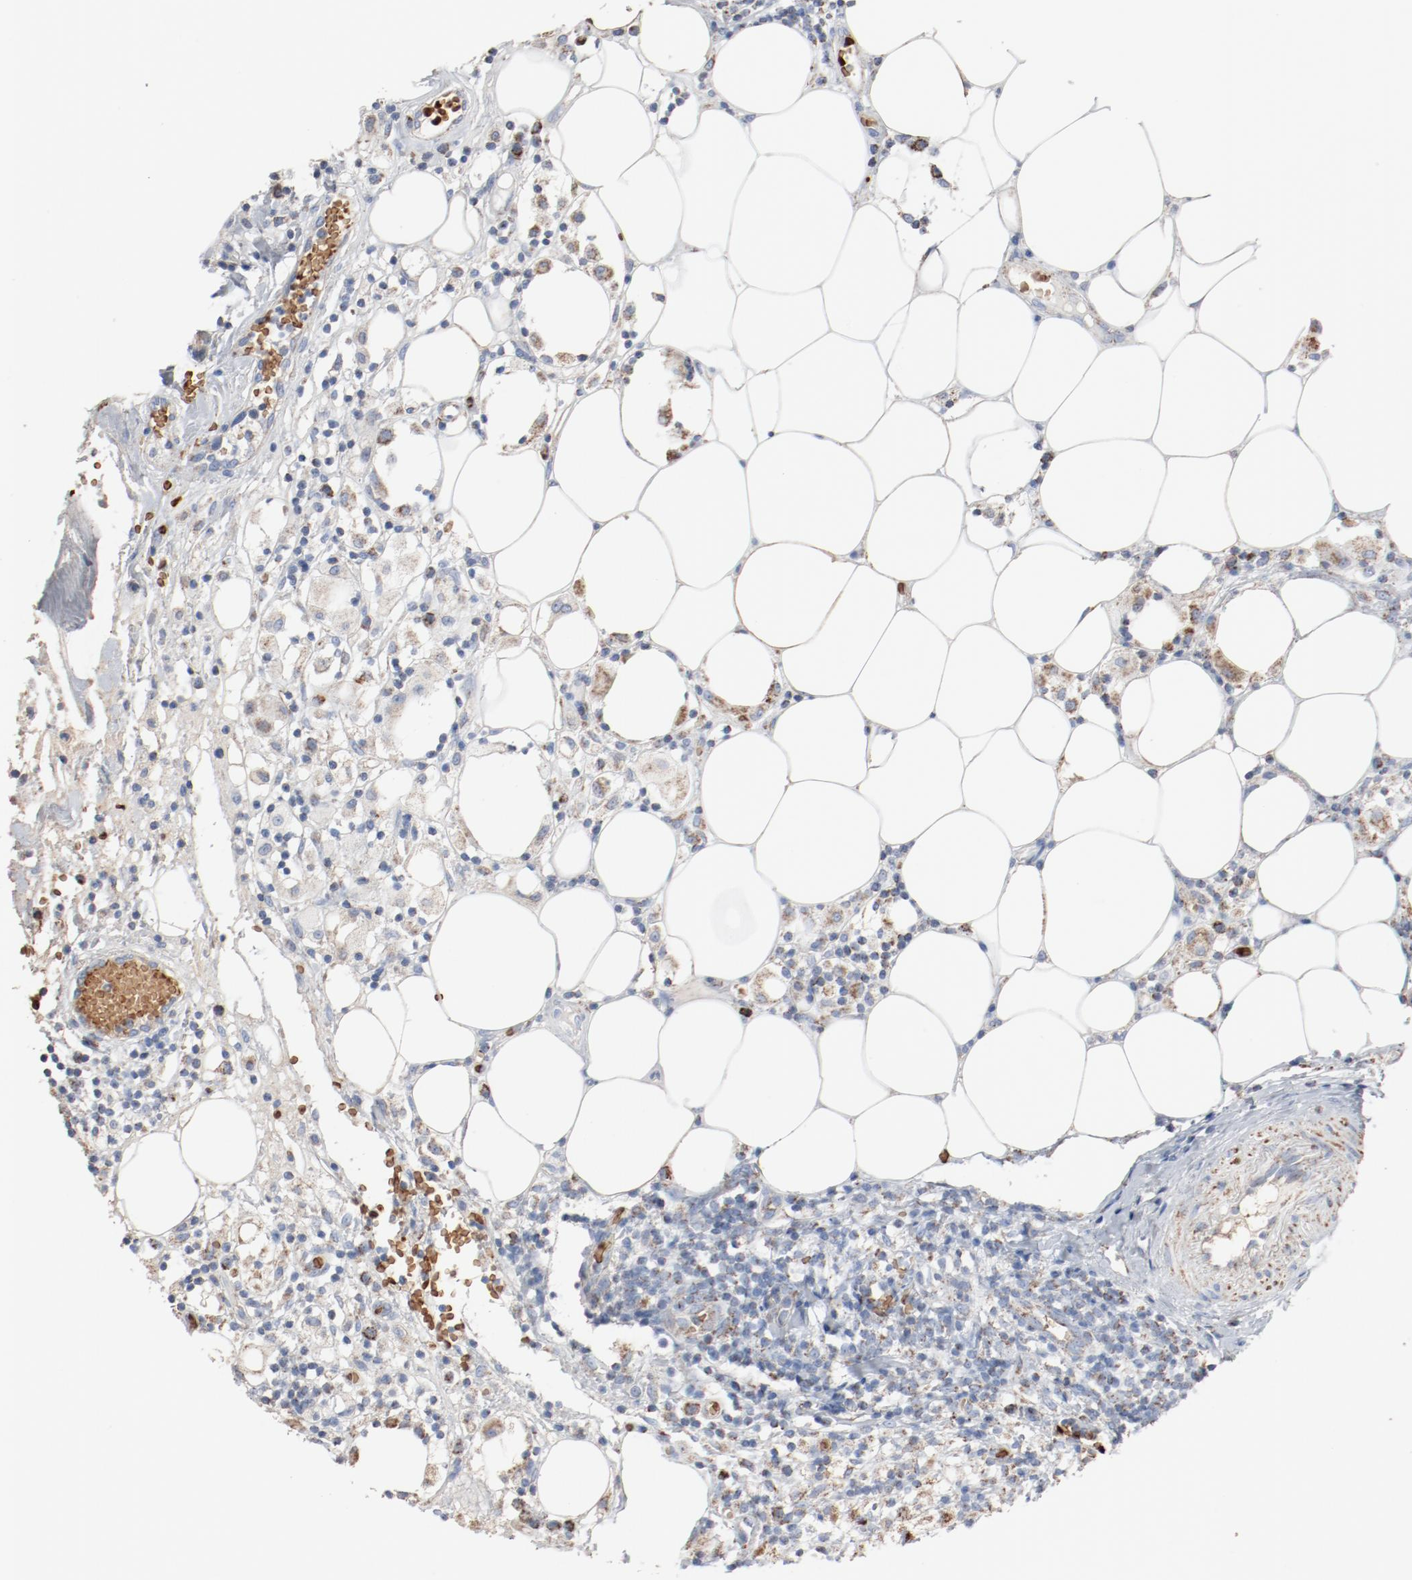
{"staining": {"intensity": "weak", "quantity": "25%-75%", "location": "cytoplasmic/membranous"}, "tissue": "thyroid cancer", "cell_type": "Tumor cells", "image_type": "cancer", "snomed": [{"axis": "morphology", "description": "Carcinoma, NOS"}, {"axis": "topography", "description": "Thyroid gland"}], "caption": "Tumor cells show low levels of weak cytoplasmic/membranous positivity in approximately 25%-75% of cells in thyroid cancer (carcinoma). The protein is stained brown, and the nuclei are stained in blue (DAB IHC with brightfield microscopy, high magnification).", "gene": "NDUFB8", "patient": {"sex": "female", "age": 77}}